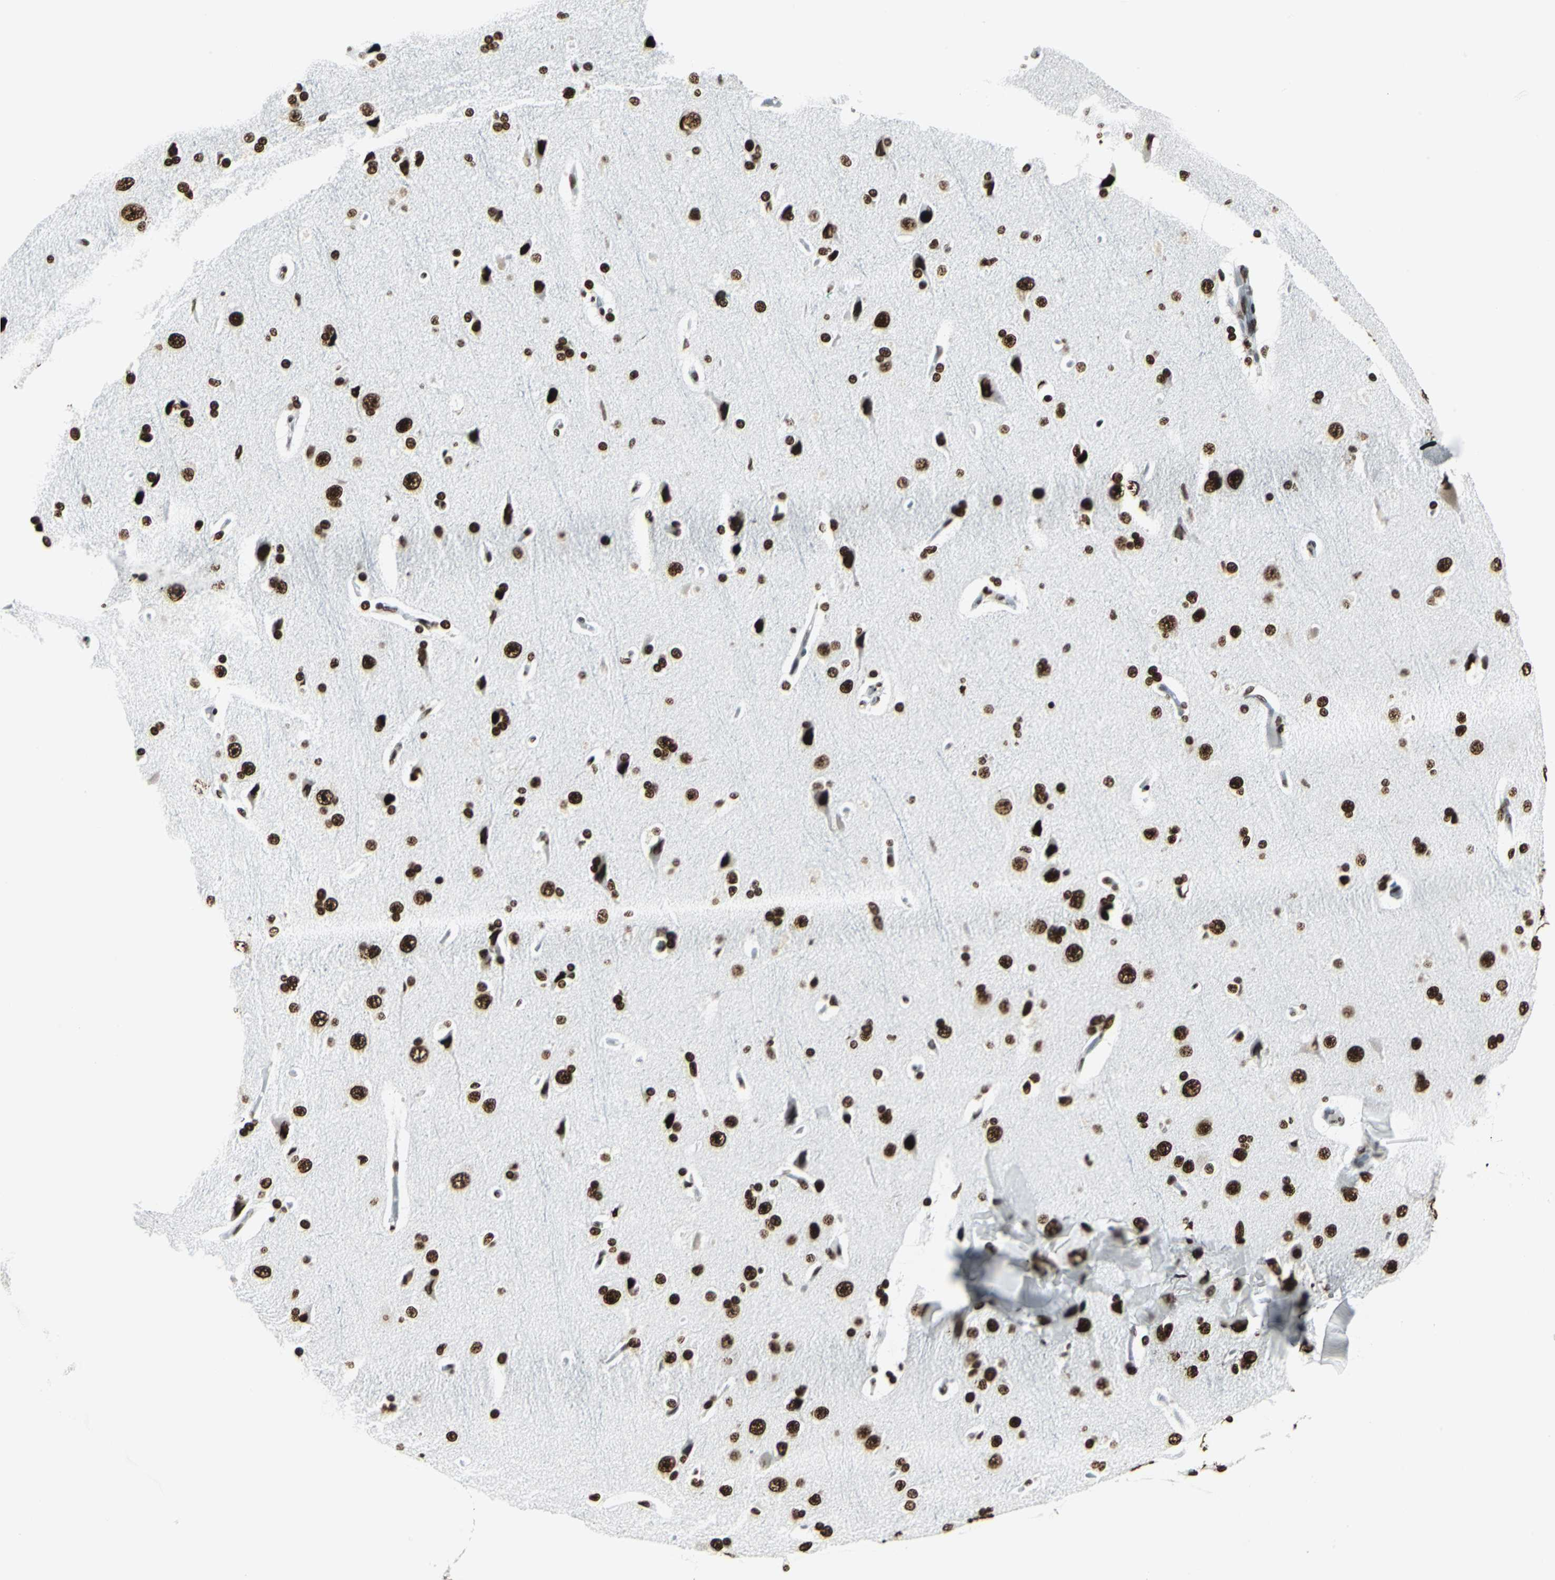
{"staining": {"intensity": "strong", "quantity": ">75%", "location": "nuclear"}, "tissue": "cerebral cortex", "cell_type": "Endothelial cells", "image_type": "normal", "snomed": [{"axis": "morphology", "description": "Normal tissue, NOS"}, {"axis": "topography", "description": "Cerebral cortex"}], "caption": "Unremarkable cerebral cortex was stained to show a protein in brown. There is high levels of strong nuclear staining in approximately >75% of endothelial cells.", "gene": "HDAC2", "patient": {"sex": "male", "age": 62}}